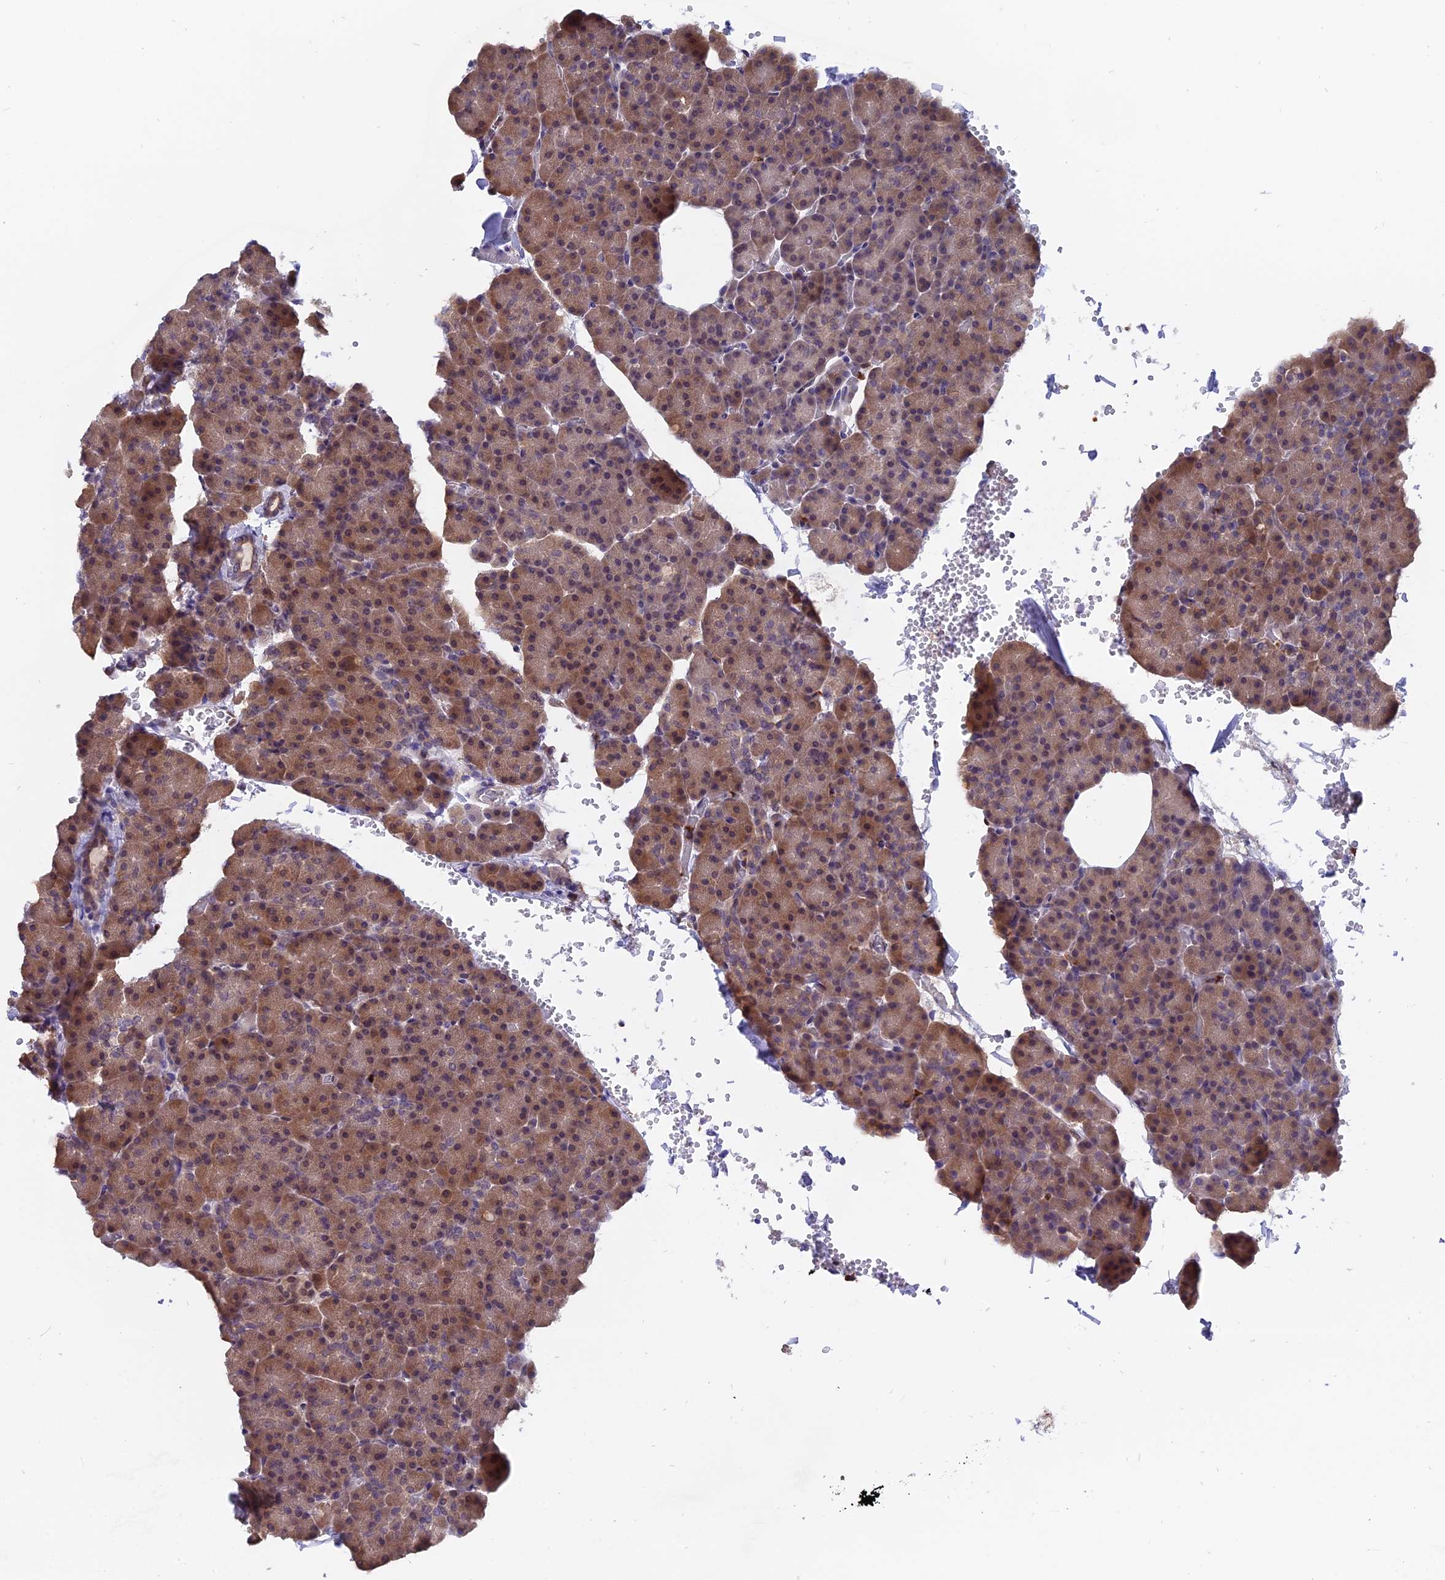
{"staining": {"intensity": "moderate", "quantity": ">75%", "location": "cytoplasmic/membranous,nuclear"}, "tissue": "pancreas", "cell_type": "Exocrine glandular cells", "image_type": "normal", "snomed": [{"axis": "morphology", "description": "Normal tissue, NOS"}, {"axis": "topography", "description": "Pancreas"}], "caption": "Immunohistochemical staining of unremarkable human pancreas demonstrates medium levels of moderate cytoplasmic/membranous,nuclear positivity in approximately >75% of exocrine glandular cells. Using DAB (brown) and hematoxylin (blue) stains, captured at high magnification using brightfield microscopy.", "gene": "FAM118B", "patient": {"sex": "female", "age": 35}}